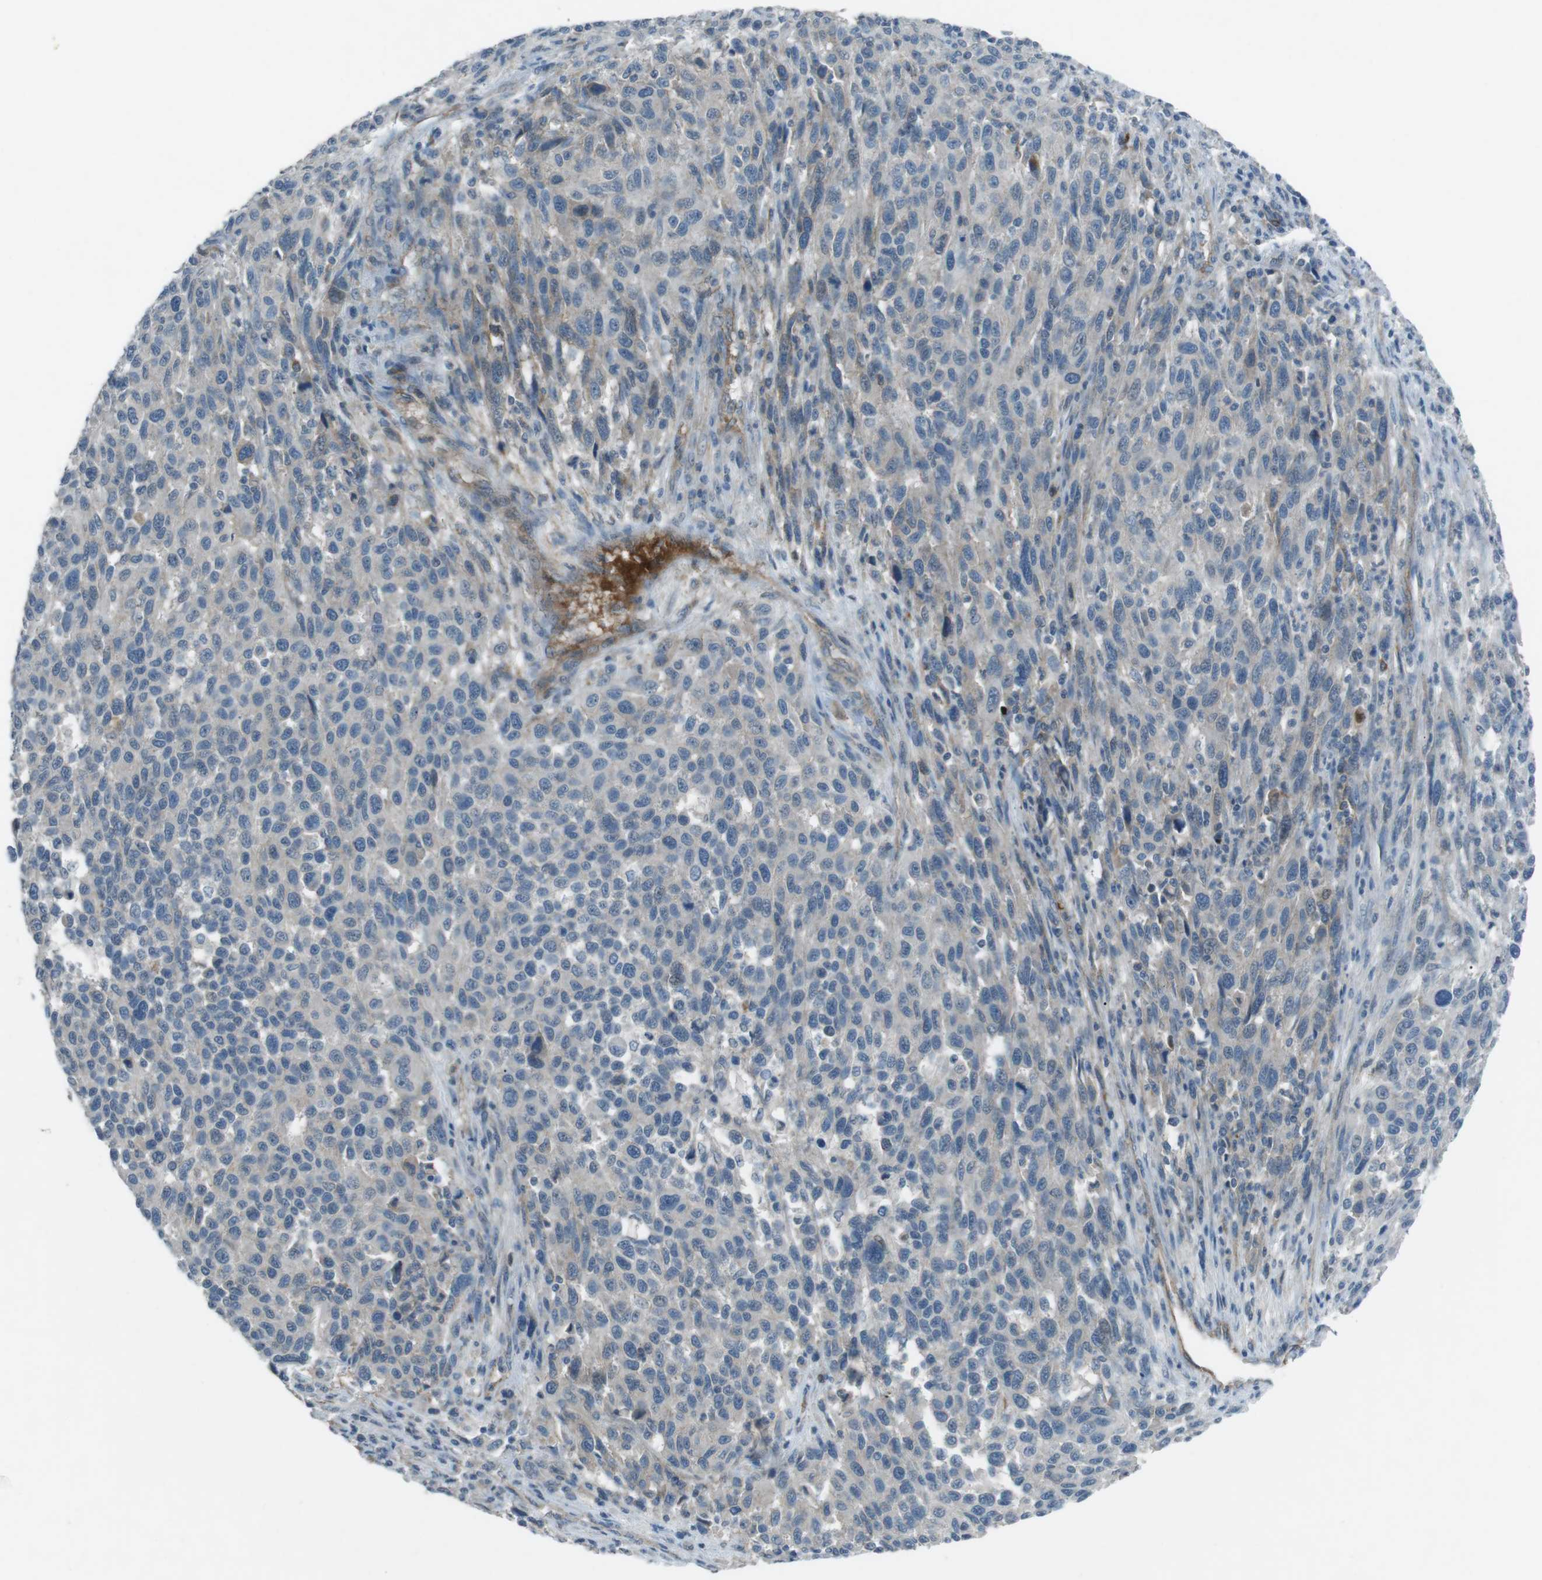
{"staining": {"intensity": "negative", "quantity": "none", "location": "none"}, "tissue": "melanoma", "cell_type": "Tumor cells", "image_type": "cancer", "snomed": [{"axis": "morphology", "description": "Malignant melanoma, Metastatic site"}, {"axis": "topography", "description": "Lymph node"}], "caption": "IHC histopathology image of human melanoma stained for a protein (brown), which demonstrates no staining in tumor cells.", "gene": "SPTA1", "patient": {"sex": "male", "age": 61}}